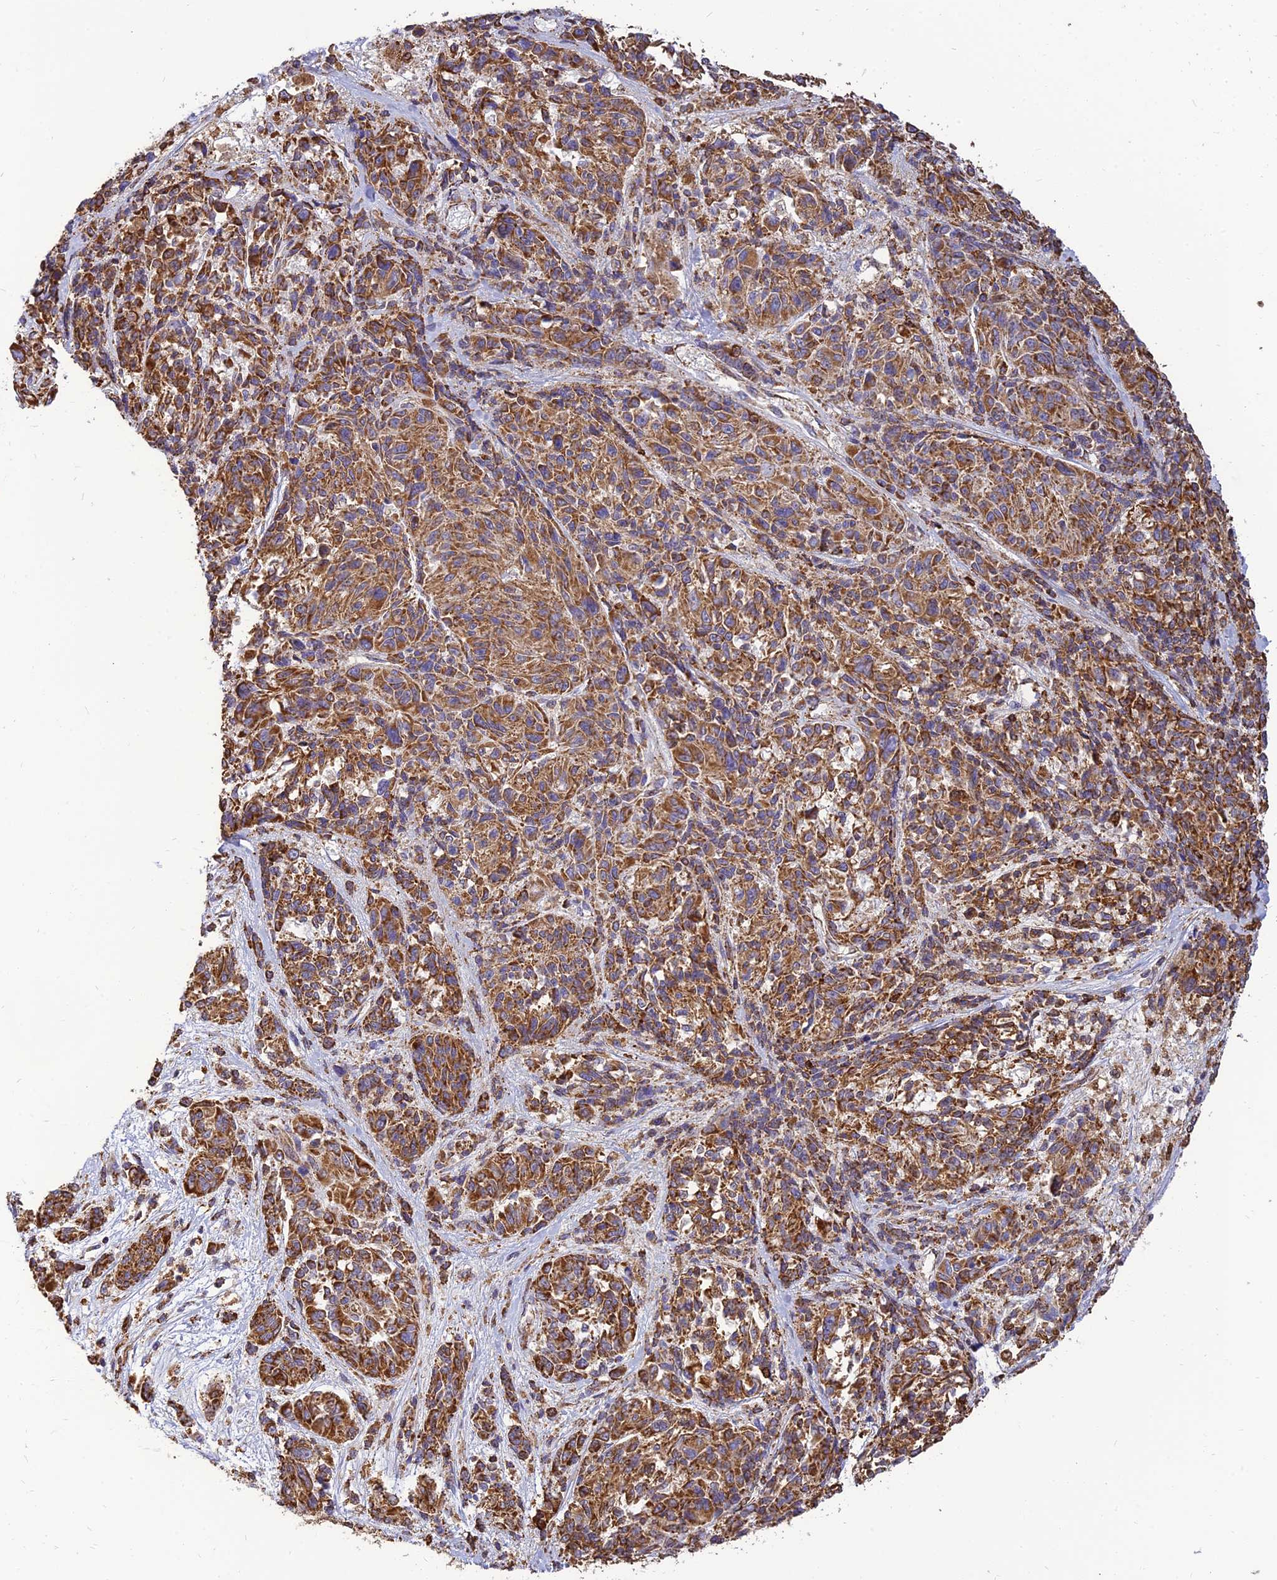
{"staining": {"intensity": "strong", "quantity": ">75%", "location": "cytoplasmic/membranous"}, "tissue": "melanoma", "cell_type": "Tumor cells", "image_type": "cancer", "snomed": [{"axis": "morphology", "description": "Malignant melanoma, NOS"}, {"axis": "topography", "description": "Skin"}], "caption": "About >75% of tumor cells in malignant melanoma reveal strong cytoplasmic/membranous protein expression as visualized by brown immunohistochemical staining.", "gene": "THUMPD2", "patient": {"sex": "male", "age": 53}}